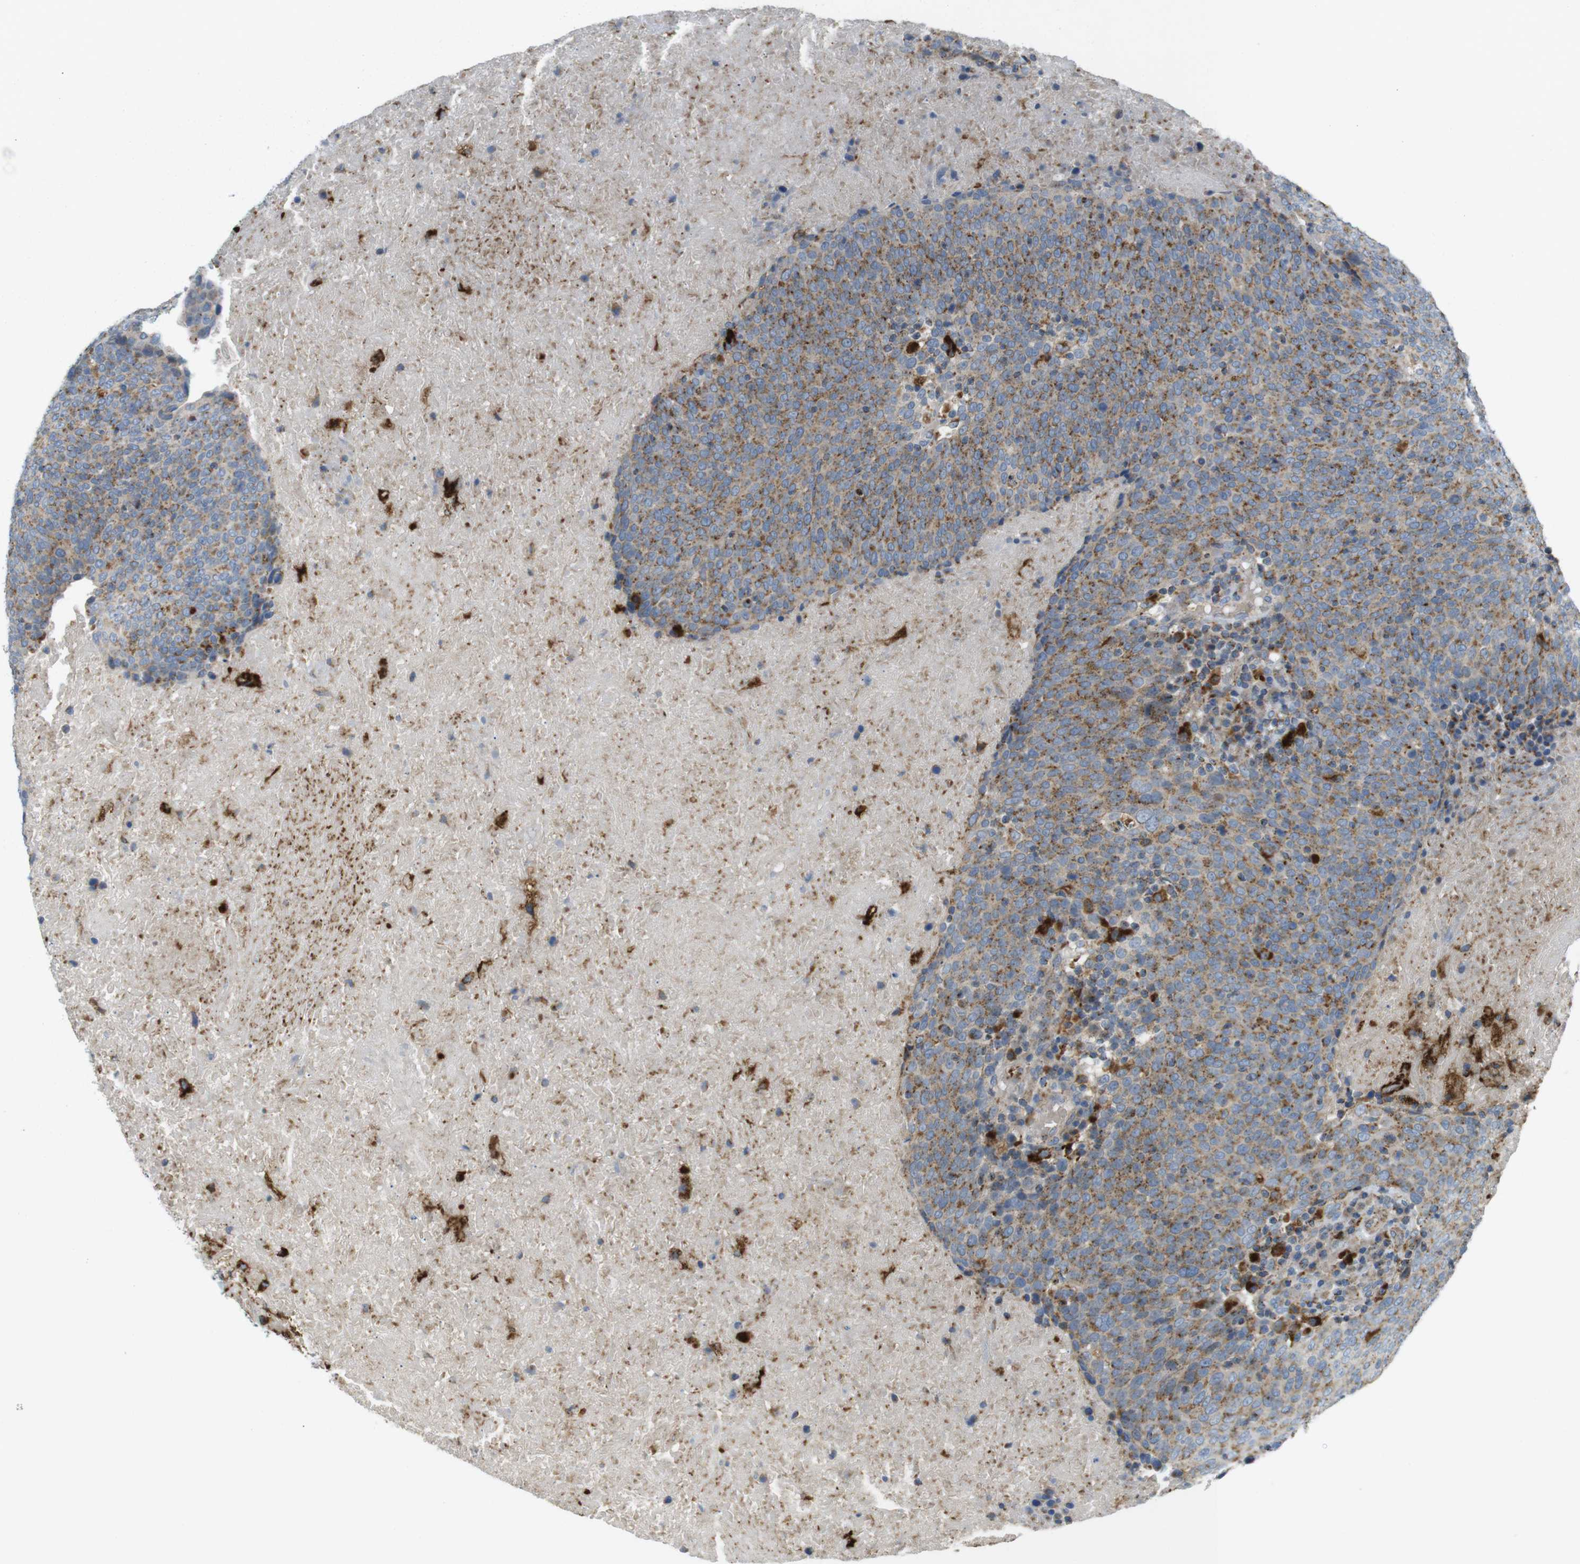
{"staining": {"intensity": "moderate", "quantity": ">75%", "location": "cytoplasmic/membranous"}, "tissue": "head and neck cancer", "cell_type": "Tumor cells", "image_type": "cancer", "snomed": [{"axis": "morphology", "description": "Squamous cell carcinoma, NOS"}, {"axis": "morphology", "description": "Squamous cell carcinoma, metastatic, NOS"}, {"axis": "topography", "description": "Lymph node"}, {"axis": "topography", "description": "Head-Neck"}], "caption": "Protein expression analysis of head and neck cancer (metastatic squamous cell carcinoma) reveals moderate cytoplasmic/membranous positivity in approximately >75% of tumor cells.", "gene": "LAMP1", "patient": {"sex": "male", "age": 62}}